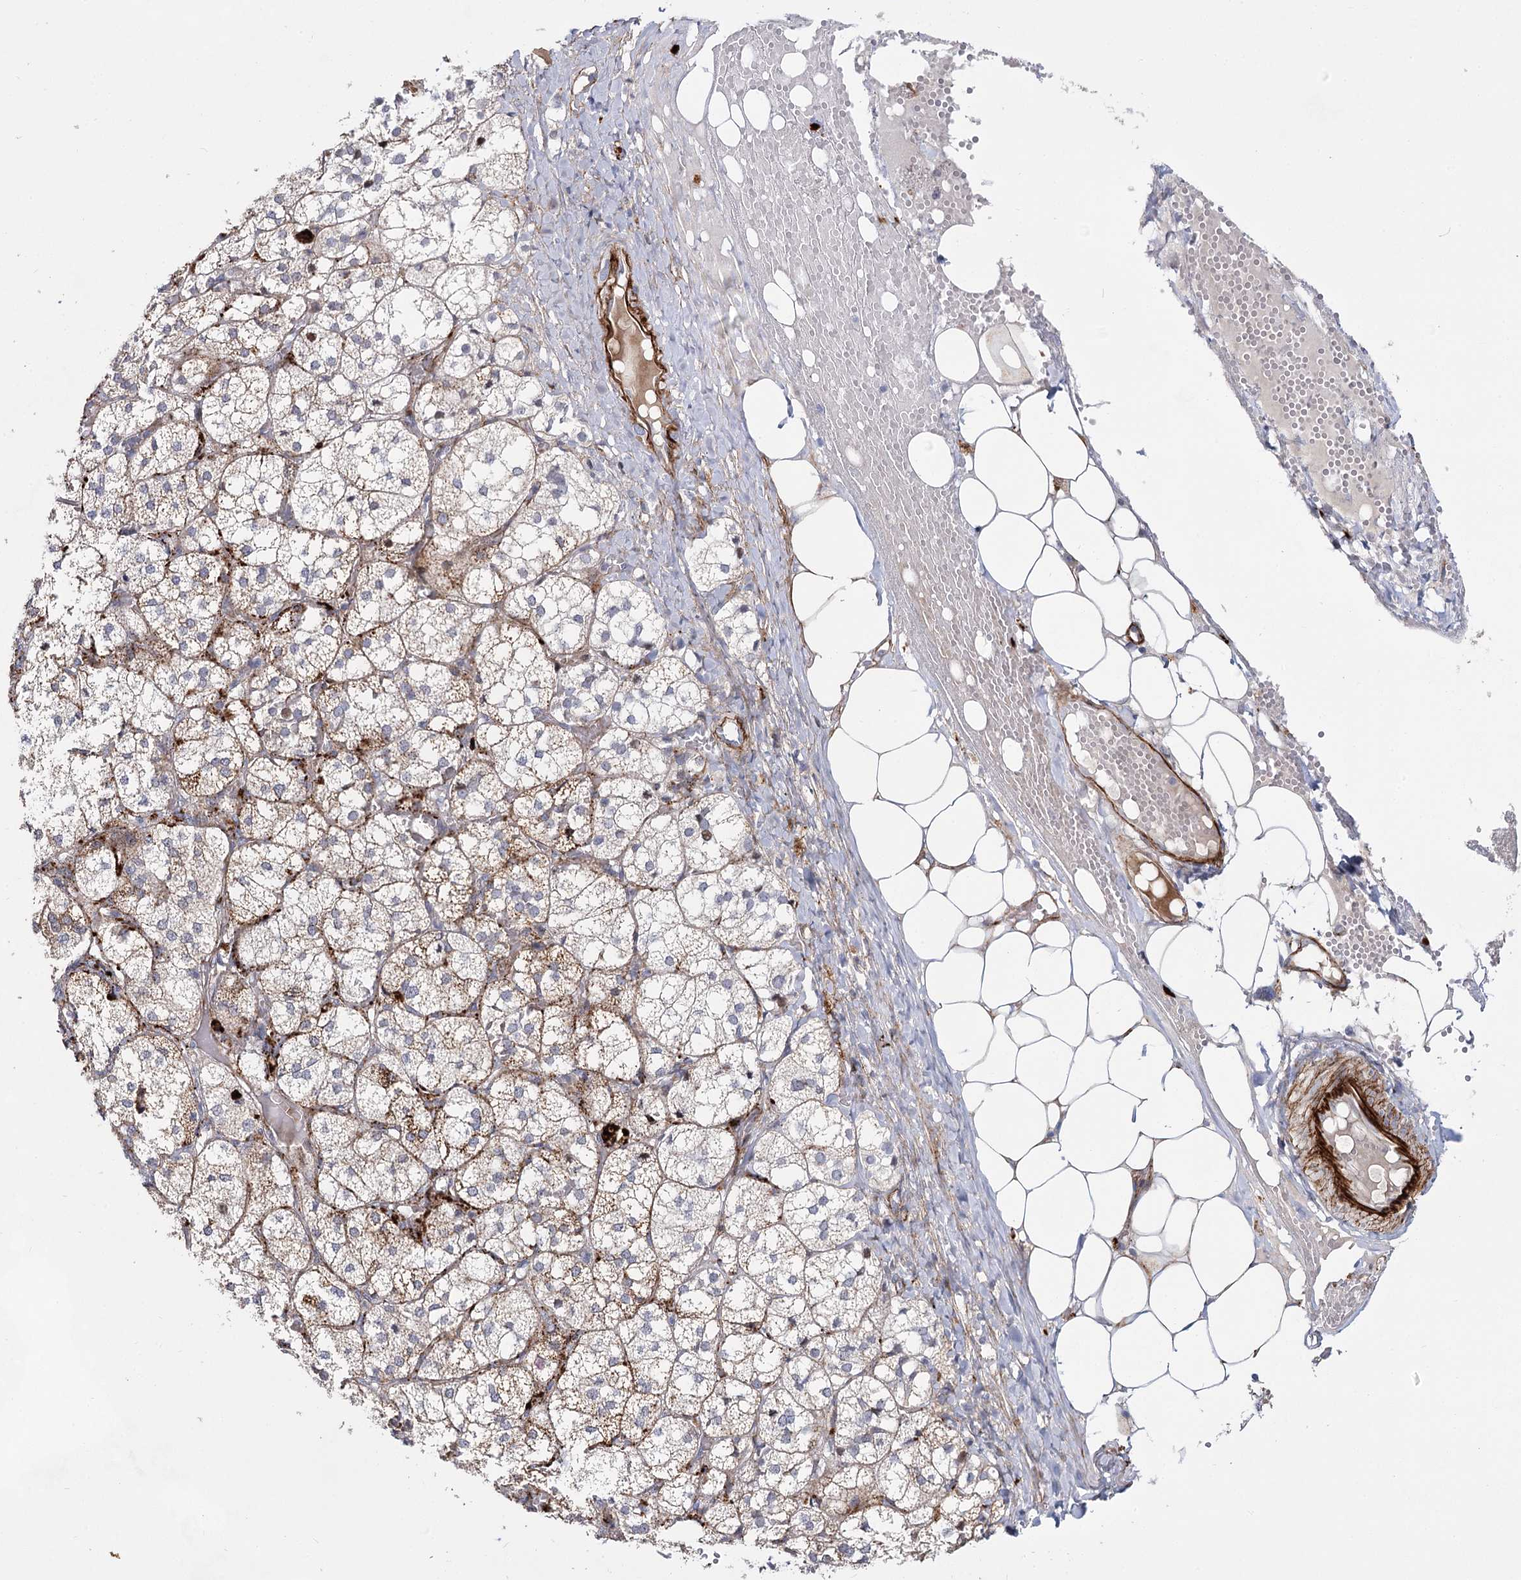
{"staining": {"intensity": "moderate", "quantity": "<25%", "location": "cytoplasmic/membranous"}, "tissue": "adrenal gland", "cell_type": "Glandular cells", "image_type": "normal", "snomed": [{"axis": "morphology", "description": "Normal tissue, NOS"}, {"axis": "topography", "description": "Adrenal gland"}], "caption": "Immunohistochemistry (IHC) (DAB (3,3'-diaminobenzidine)) staining of normal human adrenal gland demonstrates moderate cytoplasmic/membranous protein expression in about <25% of glandular cells.", "gene": "ATL2", "patient": {"sex": "female", "age": 61}}